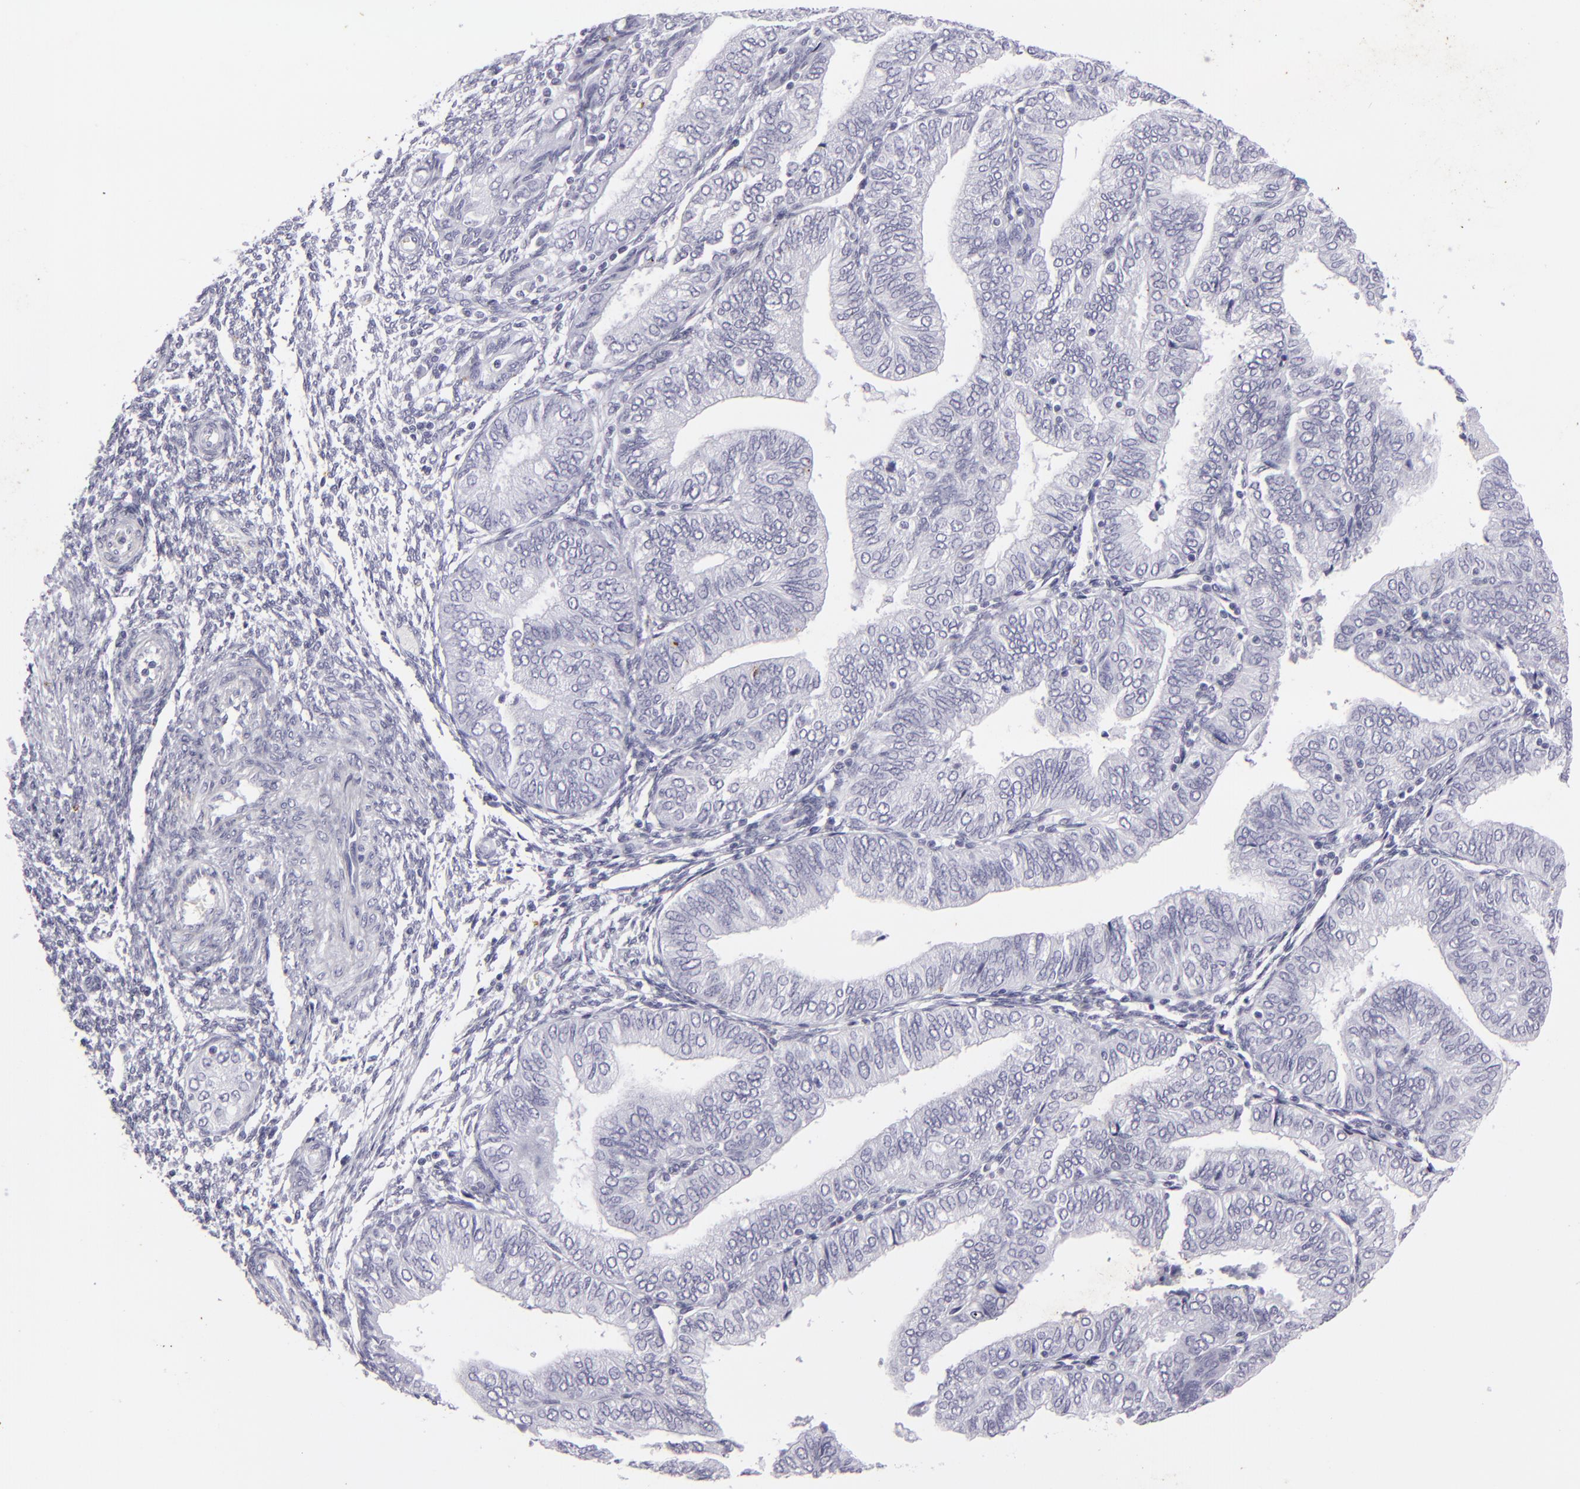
{"staining": {"intensity": "negative", "quantity": "none", "location": "none"}, "tissue": "endometrial cancer", "cell_type": "Tumor cells", "image_type": "cancer", "snomed": [{"axis": "morphology", "description": "Adenocarcinoma, NOS"}, {"axis": "topography", "description": "Endometrium"}], "caption": "IHC histopathology image of human endometrial adenocarcinoma stained for a protein (brown), which displays no expression in tumor cells. (DAB IHC, high magnification).", "gene": "KRT1", "patient": {"sex": "female", "age": 51}}